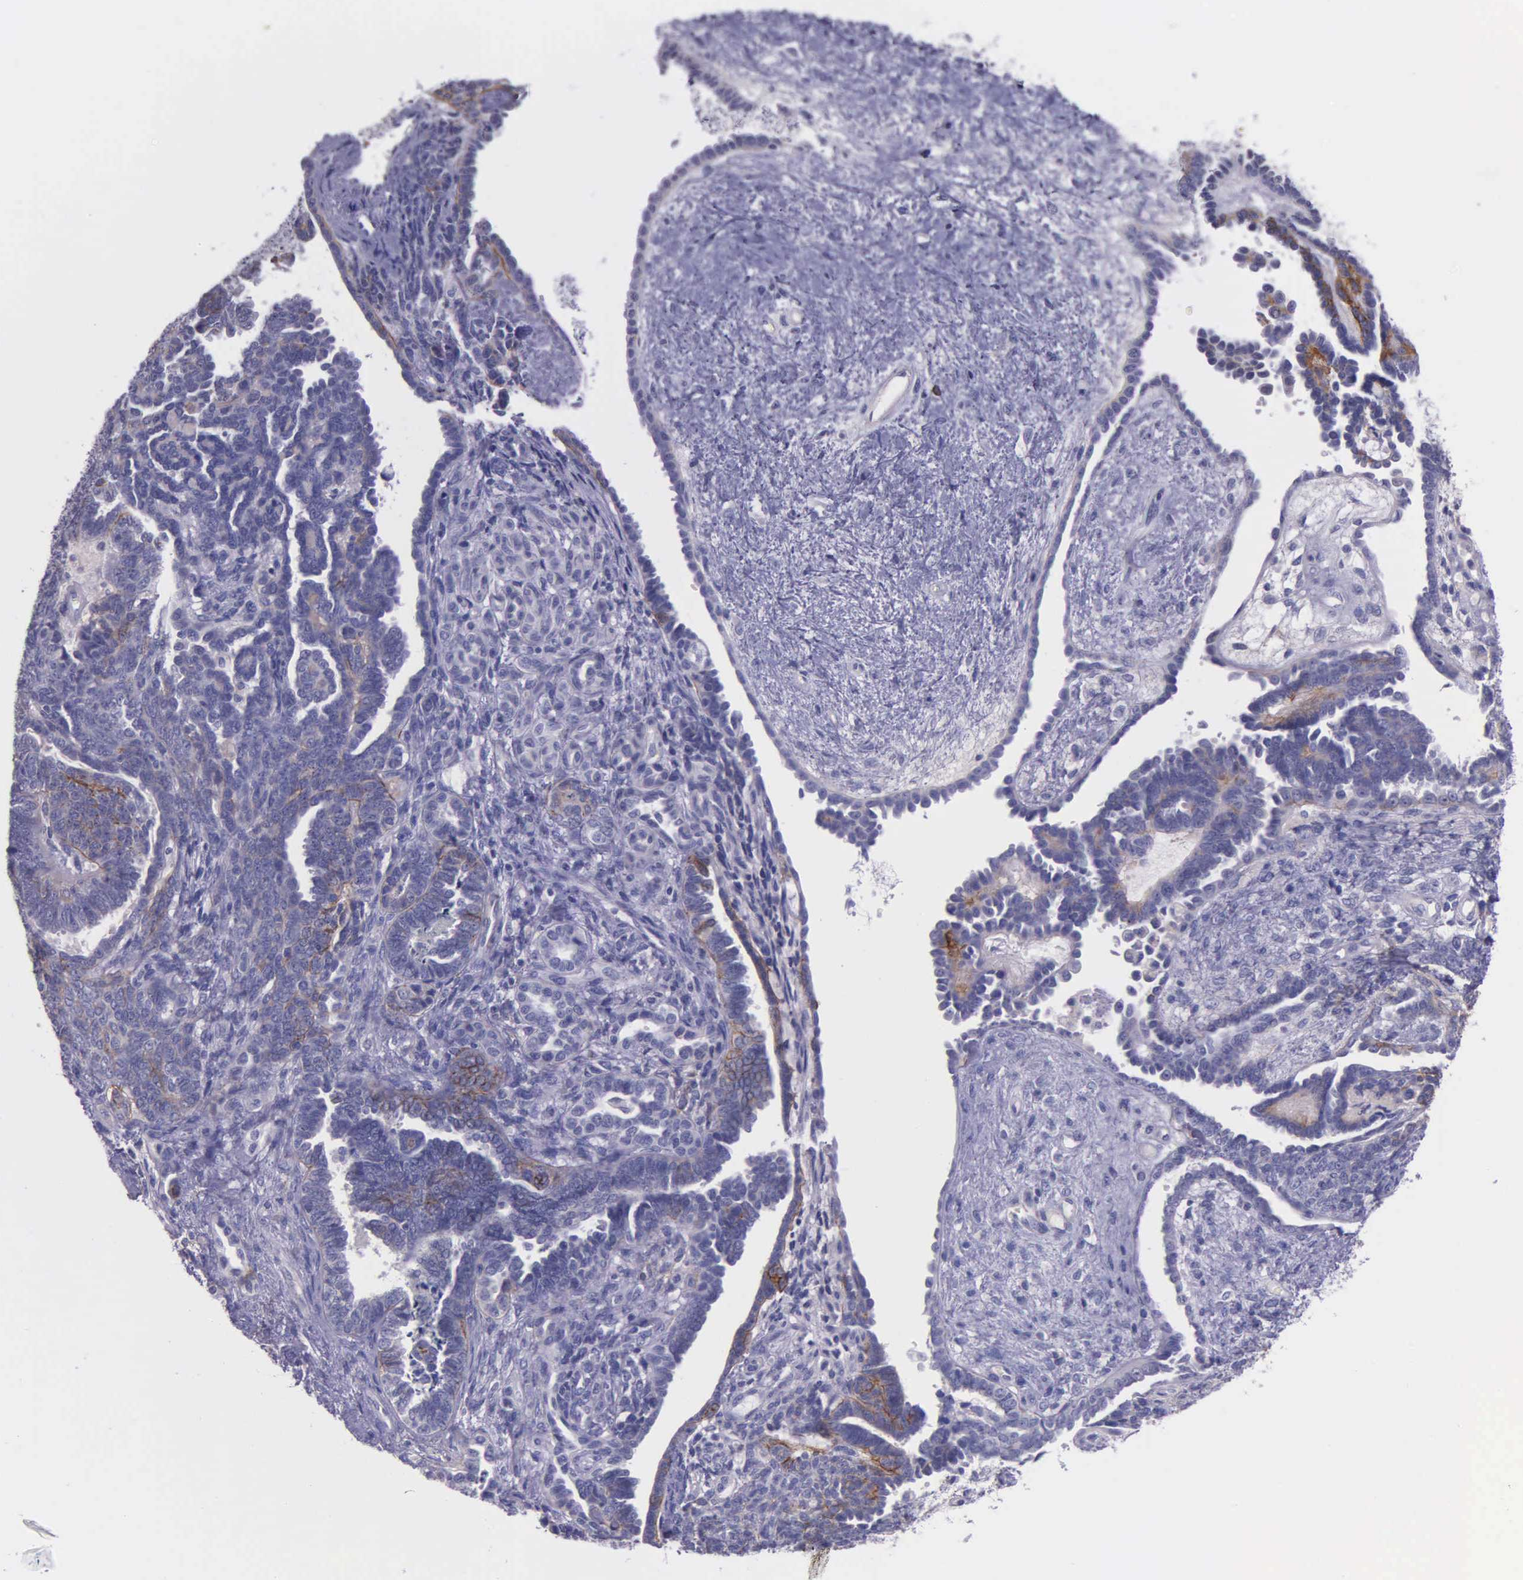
{"staining": {"intensity": "weak", "quantity": "25%-75%", "location": "cytoplasmic/membranous"}, "tissue": "endometrial cancer", "cell_type": "Tumor cells", "image_type": "cancer", "snomed": [{"axis": "morphology", "description": "Neoplasm, malignant, NOS"}, {"axis": "topography", "description": "Endometrium"}], "caption": "IHC micrograph of endometrial cancer (malignant neoplasm) stained for a protein (brown), which reveals low levels of weak cytoplasmic/membranous staining in approximately 25%-75% of tumor cells.", "gene": "THSD7A", "patient": {"sex": "female", "age": 74}}